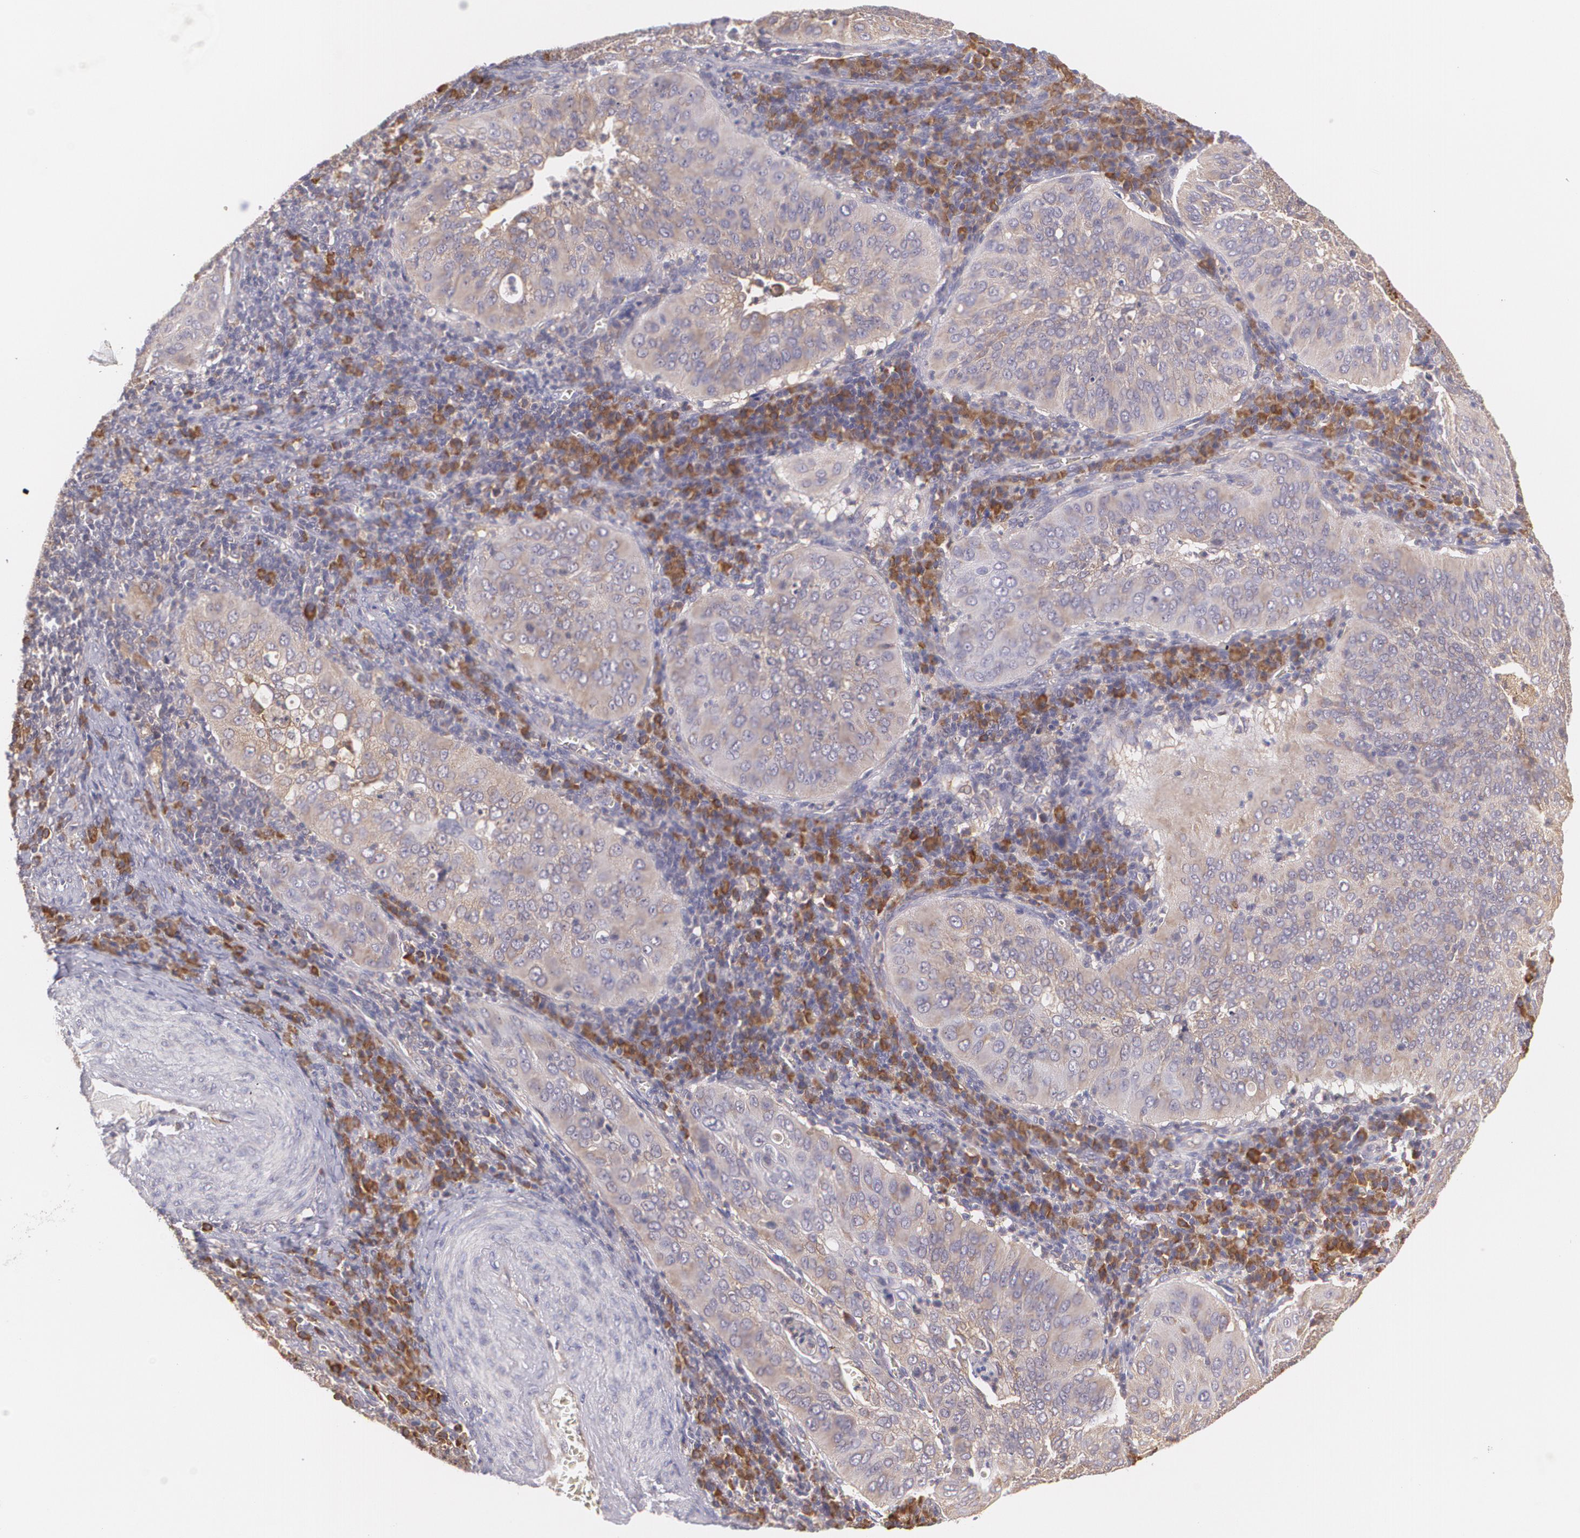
{"staining": {"intensity": "weak", "quantity": ">75%", "location": "cytoplasmic/membranous"}, "tissue": "cervical cancer", "cell_type": "Tumor cells", "image_type": "cancer", "snomed": [{"axis": "morphology", "description": "Squamous cell carcinoma, NOS"}, {"axis": "topography", "description": "Cervix"}], "caption": "Squamous cell carcinoma (cervical) stained with DAB (3,3'-diaminobenzidine) immunohistochemistry (IHC) reveals low levels of weak cytoplasmic/membranous staining in approximately >75% of tumor cells. (DAB (3,3'-diaminobenzidine) IHC with brightfield microscopy, high magnification).", "gene": "CCL17", "patient": {"sex": "female", "age": 39}}